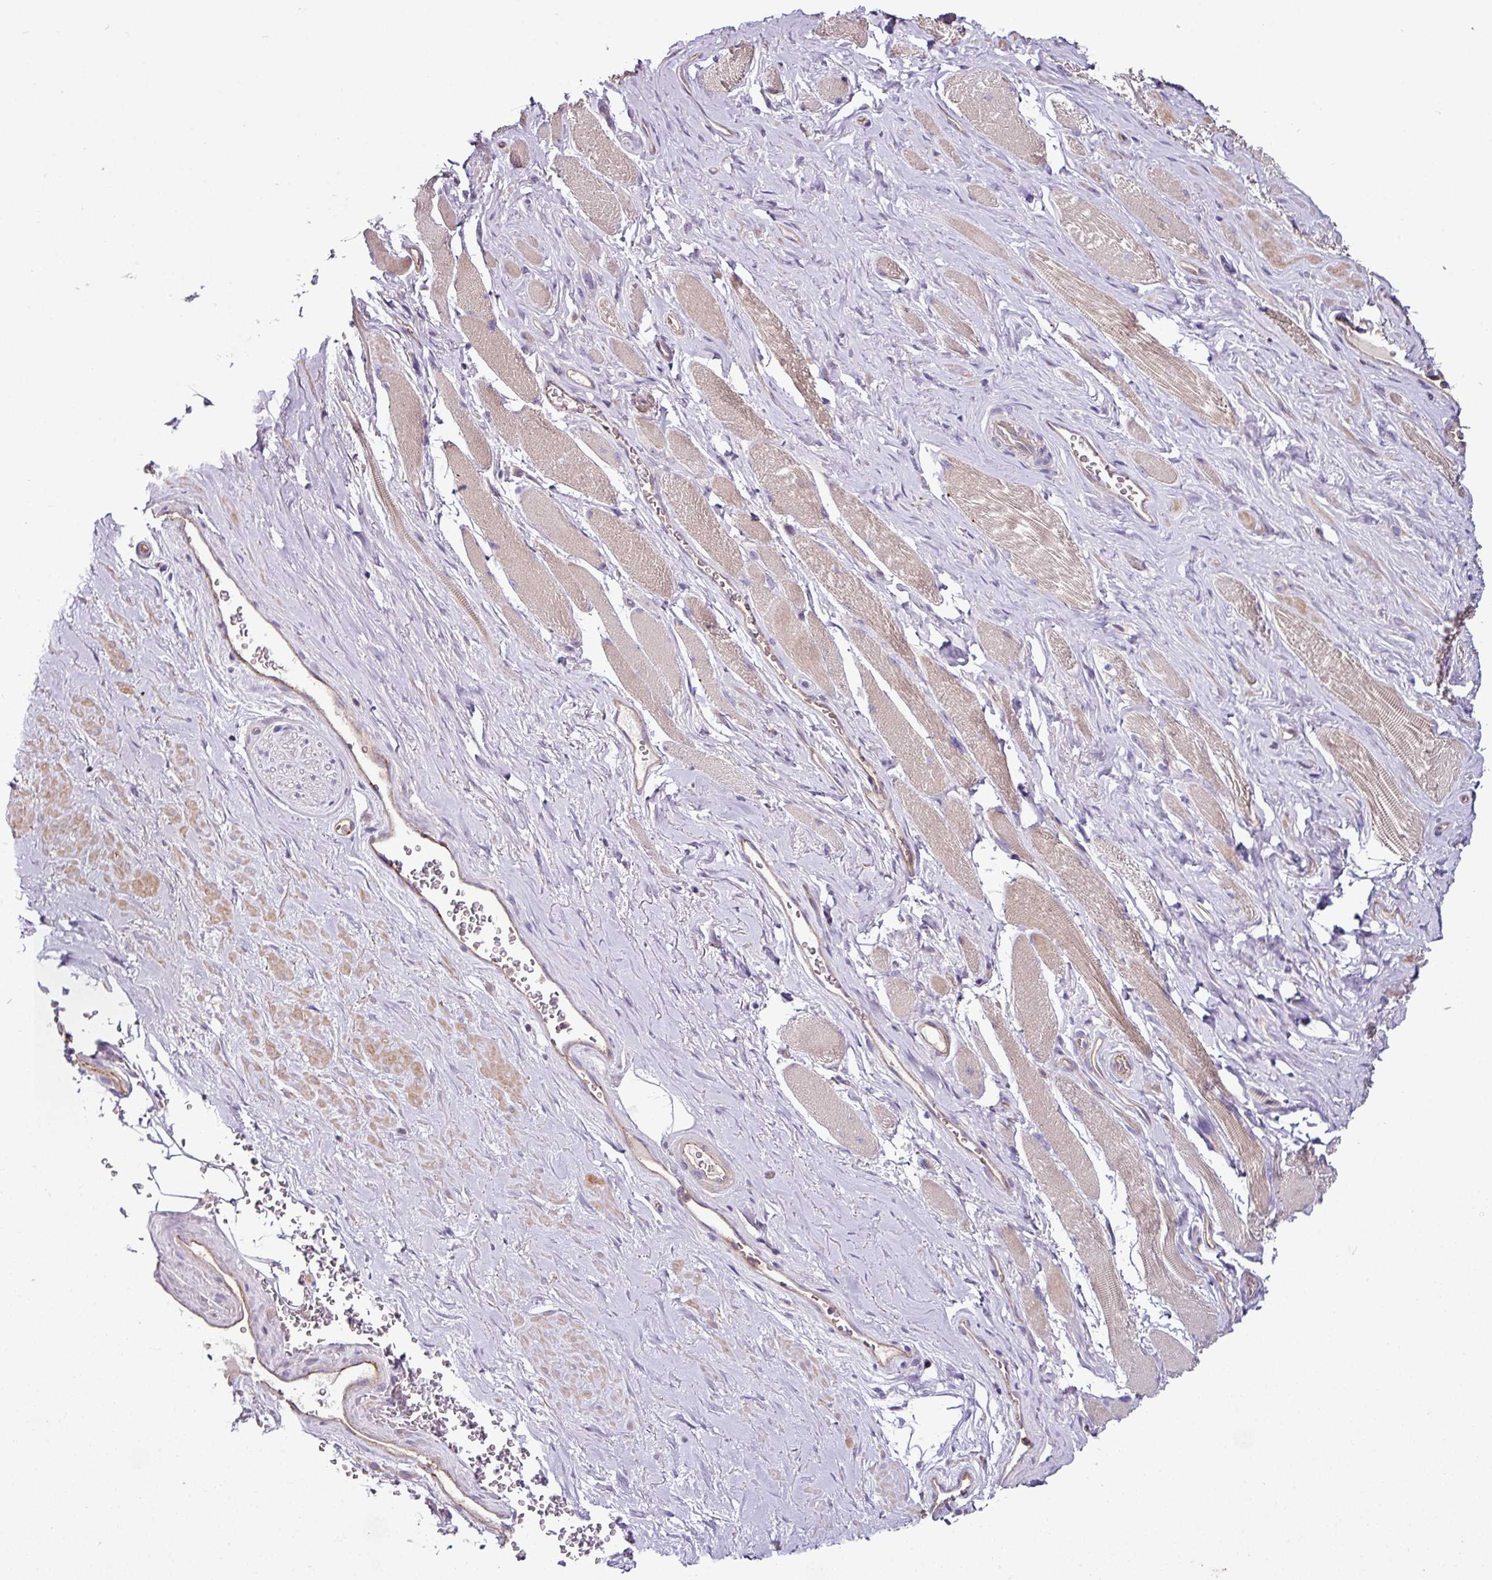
{"staining": {"intensity": "negative", "quantity": "none", "location": "none"}, "tissue": "adipose tissue", "cell_type": "Adipocytes", "image_type": "normal", "snomed": [{"axis": "morphology", "description": "Normal tissue, NOS"}, {"axis": "topography", "description": "Prostate"}, {"axis": "topography", "description": "Peripheral nerve tissue"}], "caption": "DAB (3,3'-diaminobenzidine) immunohistochemical staining of benign adipose tissue displays no significant positivity in adipocytes.", "gene": "ZNF106", "patient": {"sex": "male", "age": 61}}